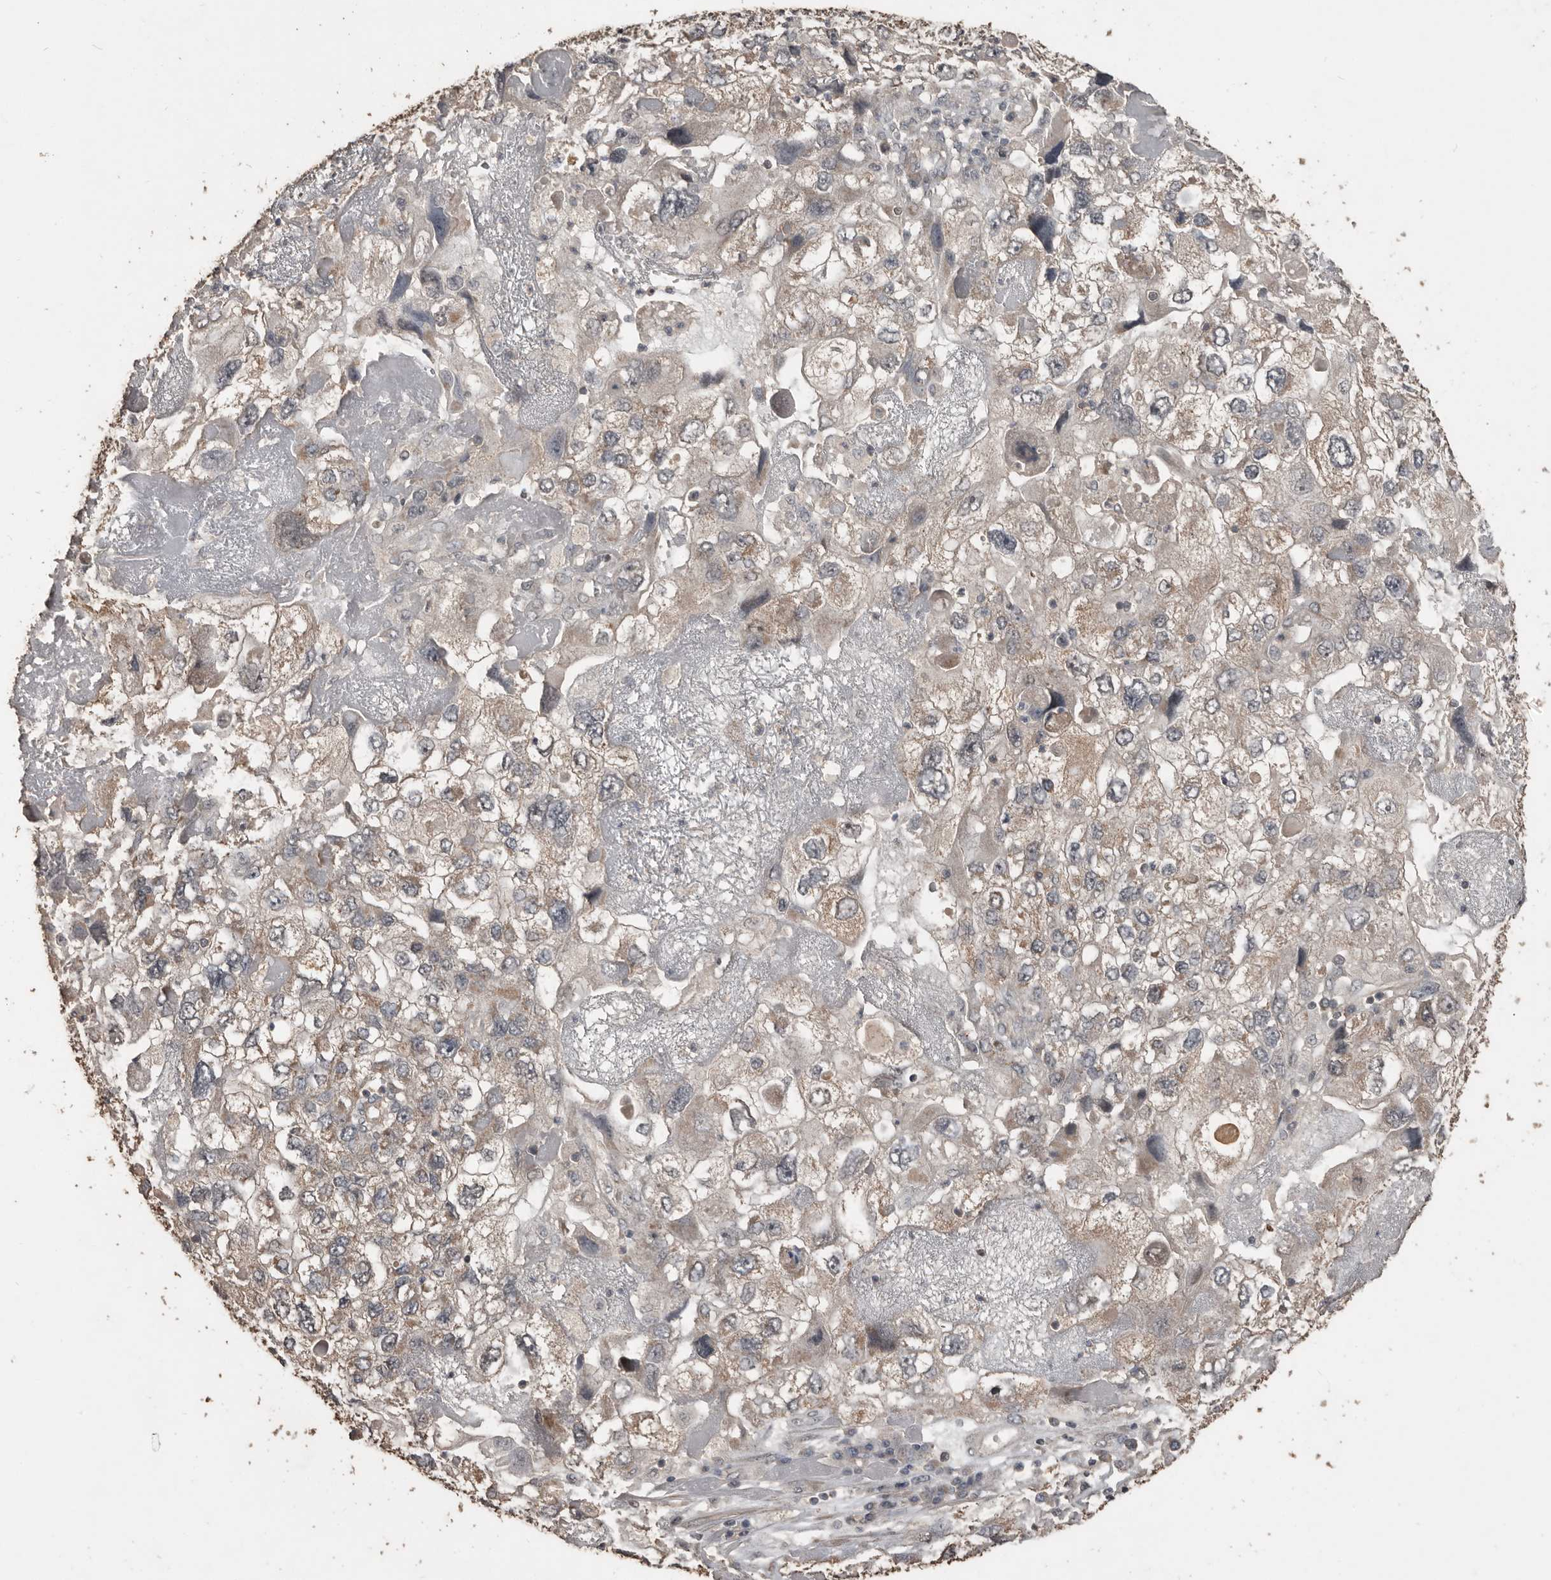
{"staining": {"intensity": "weak", "quantity": "25%-75%", "location": "cytoplasmic/membranous"}, "tissue": "endometrial cancer", "cell_type": "Tumor cells", "image_type": "cancer", "snomed": [{"axis": "morphology", "description": "Adenocarcinoma, NOS"}, {"axis": "topography", "description": "Endometrium"}], "caption": "A brown stain highlights weak cytoplasmic/membranous positivity of a protein in human endometrial cancer (adenocarcinoma) tumor cells.", "gene": "BAMBI", "patient": {"sex": "female", "age": 49}}